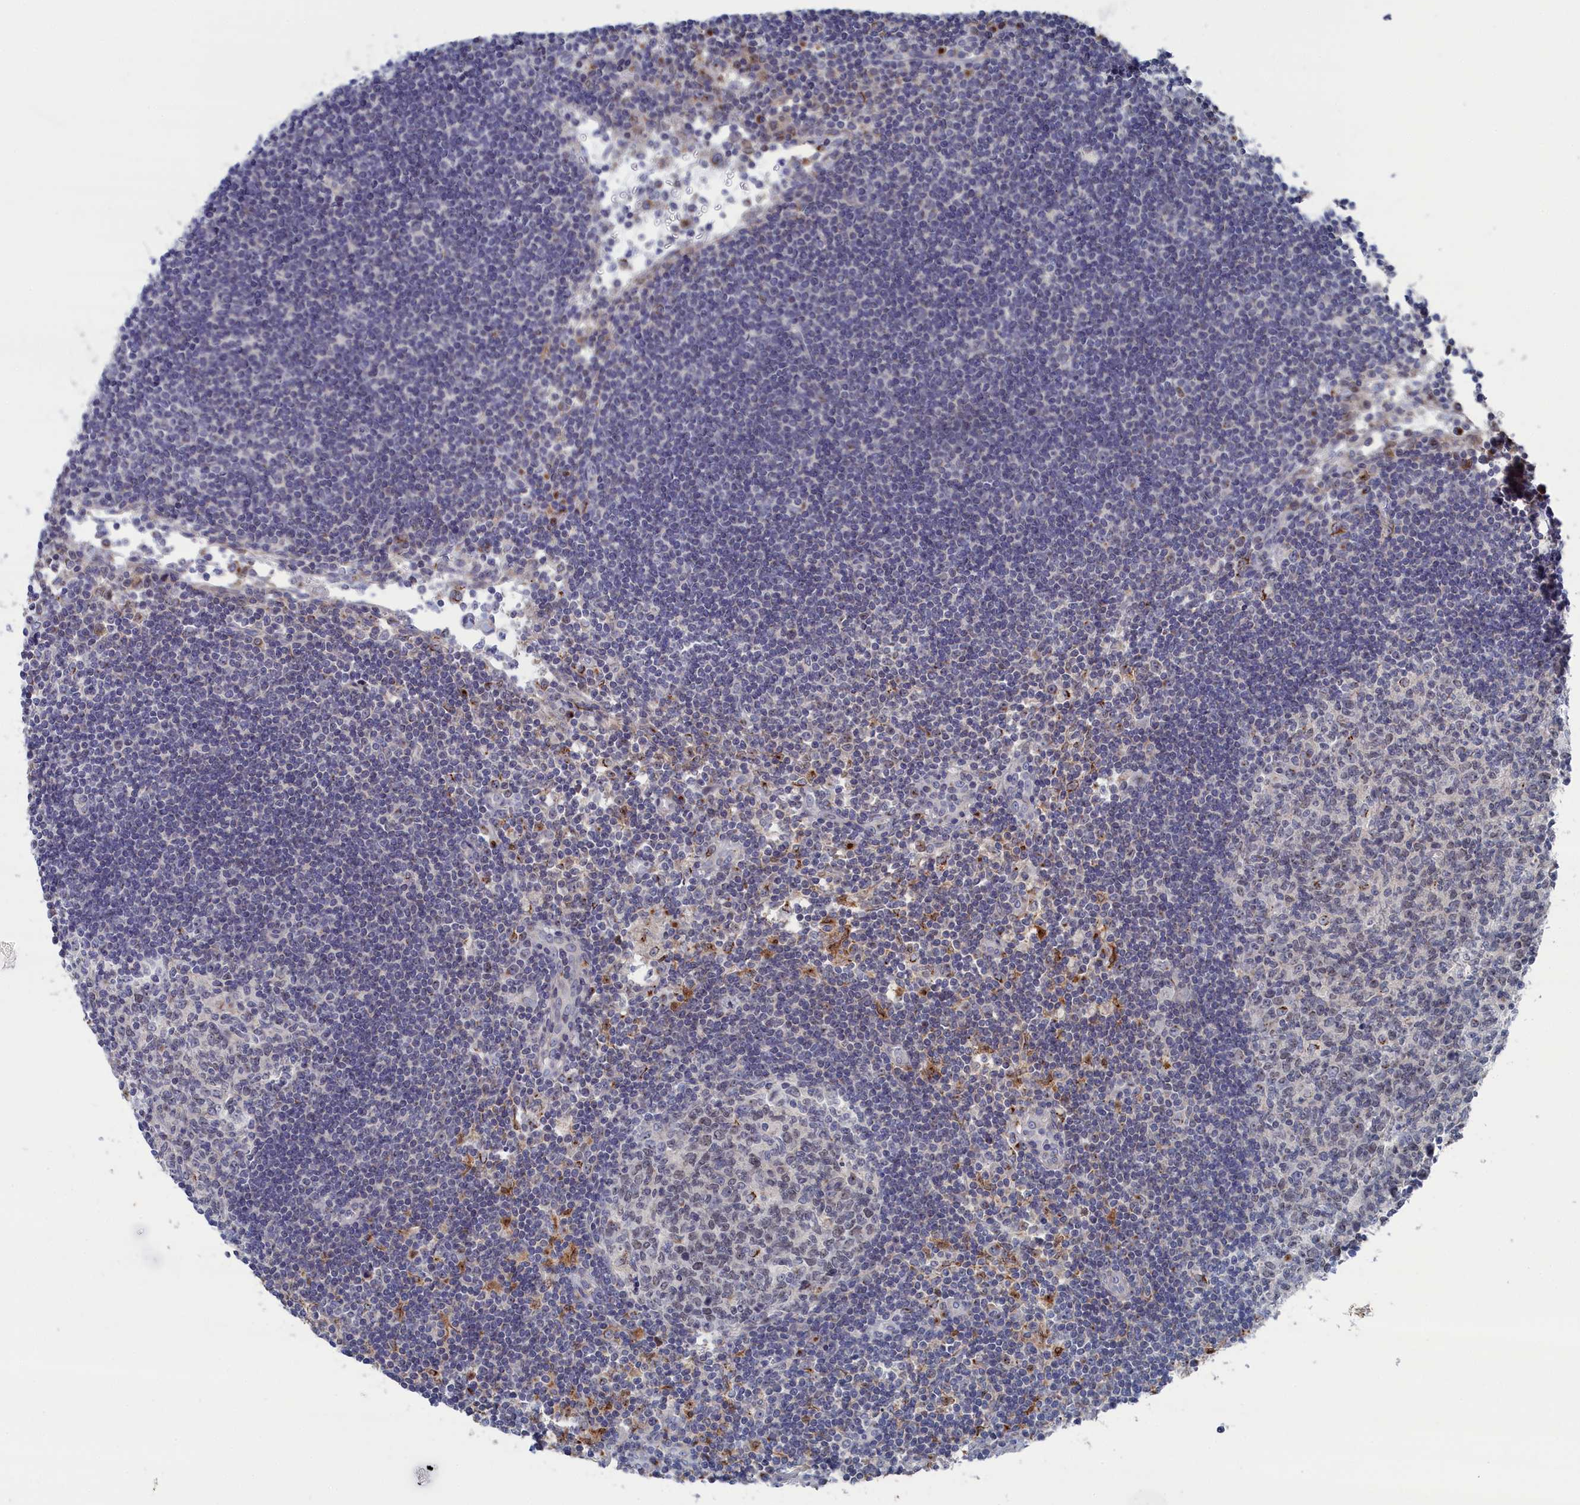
{"staining": {"intensity": "negative", "quantity": "none", "location": "none"}, "tissue": "lymph node", "cell_type": "Germinal center cells", "image_type": "normal", "snomed": [{"axis": "morphology", "description": "Normal tissue, NOS"}, {"axis": "topography", "description": "Lymph node"}], "caption": "This is a micrograph of immunohistochemistry (IHC) staining of unremarkable lymph node, which shows no staining in germinal center cells.", "gene": "IRX1", "patient": {"sex": "female", "age": 73}}